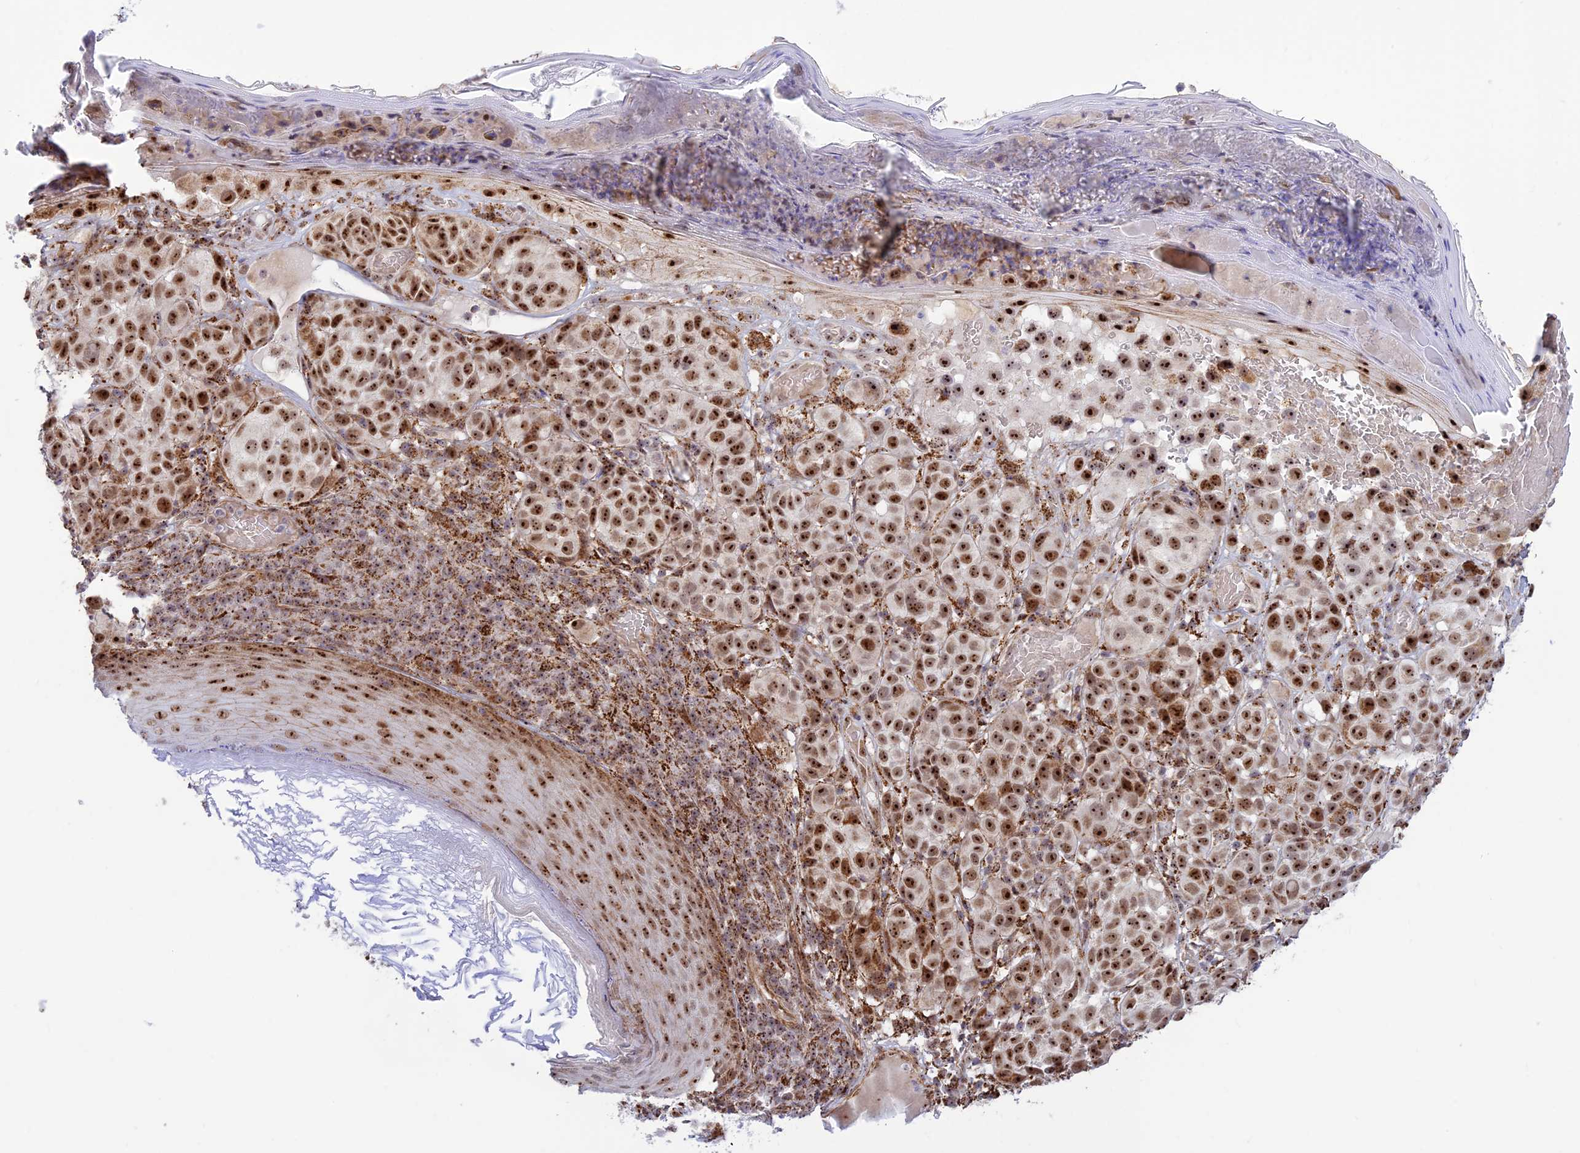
{"staining": {"intensity": "strong", "quantity": ">75%", "location": "nuclear"}, "tissue": "melanoma", "cell_type": "Tumor cells", "image_type": "cancer", "snomed": [{"axis": "morphology", "description": "Malignant melanoma, NOS"}, {"axis": "topography", "description": "Skin"}], "caption": "High-magnification brightfield microscopy of melanoma stained with DAB (brown) and counterstained with hematoxylin (blue). tumor cells exhibit strong nuclear positivity is present in approximately>75% of cells.", "gene": "POLR1G", "patient": {"sex": "male", "age": 38}}